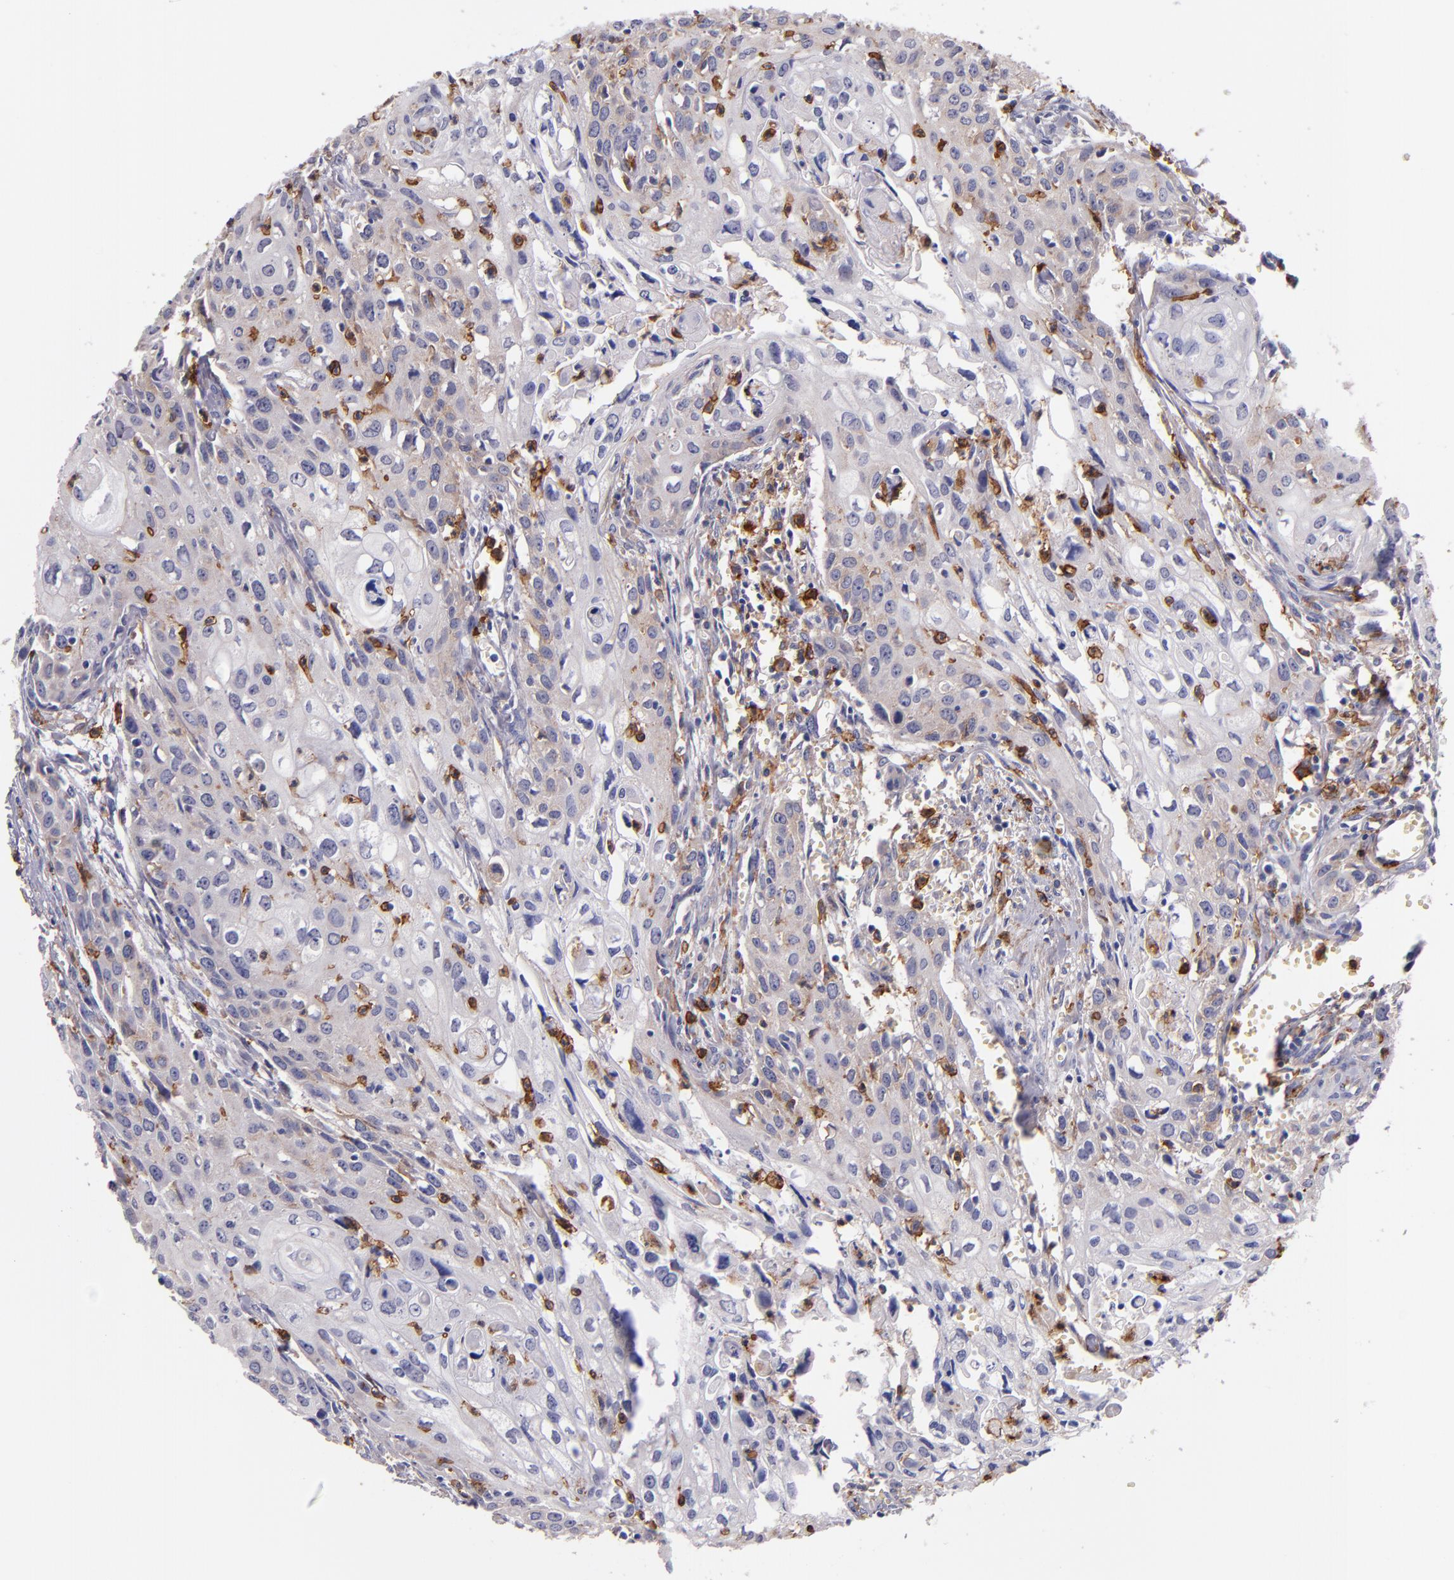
{"staining": {"intensity": "weak", "quantity": "25%-75%", "location": "cytoplasmic/membranous"}, "tissue": "urothelial cancer", "cell_type": "Tumor cells", "image_type": "cancer", "snomed": [{"axis": "morphology", "description": "Urothelial carcinoma, High grade"}, {"axis": "topography", "description": "Urinary bladder"}], "caption": "High-magnification brightfield microscopy of urothelial cancer stained with DAB (3,3'-diaminobenzidine) (brown) and counterstained with hematoxylin (blue). tumor cells exhibit weak cytoplasmic/membranous staining is appreciated in about25%-75% of cells.", "gene": "C5AR1", "patient": {"sex": "male", "age": 54}}